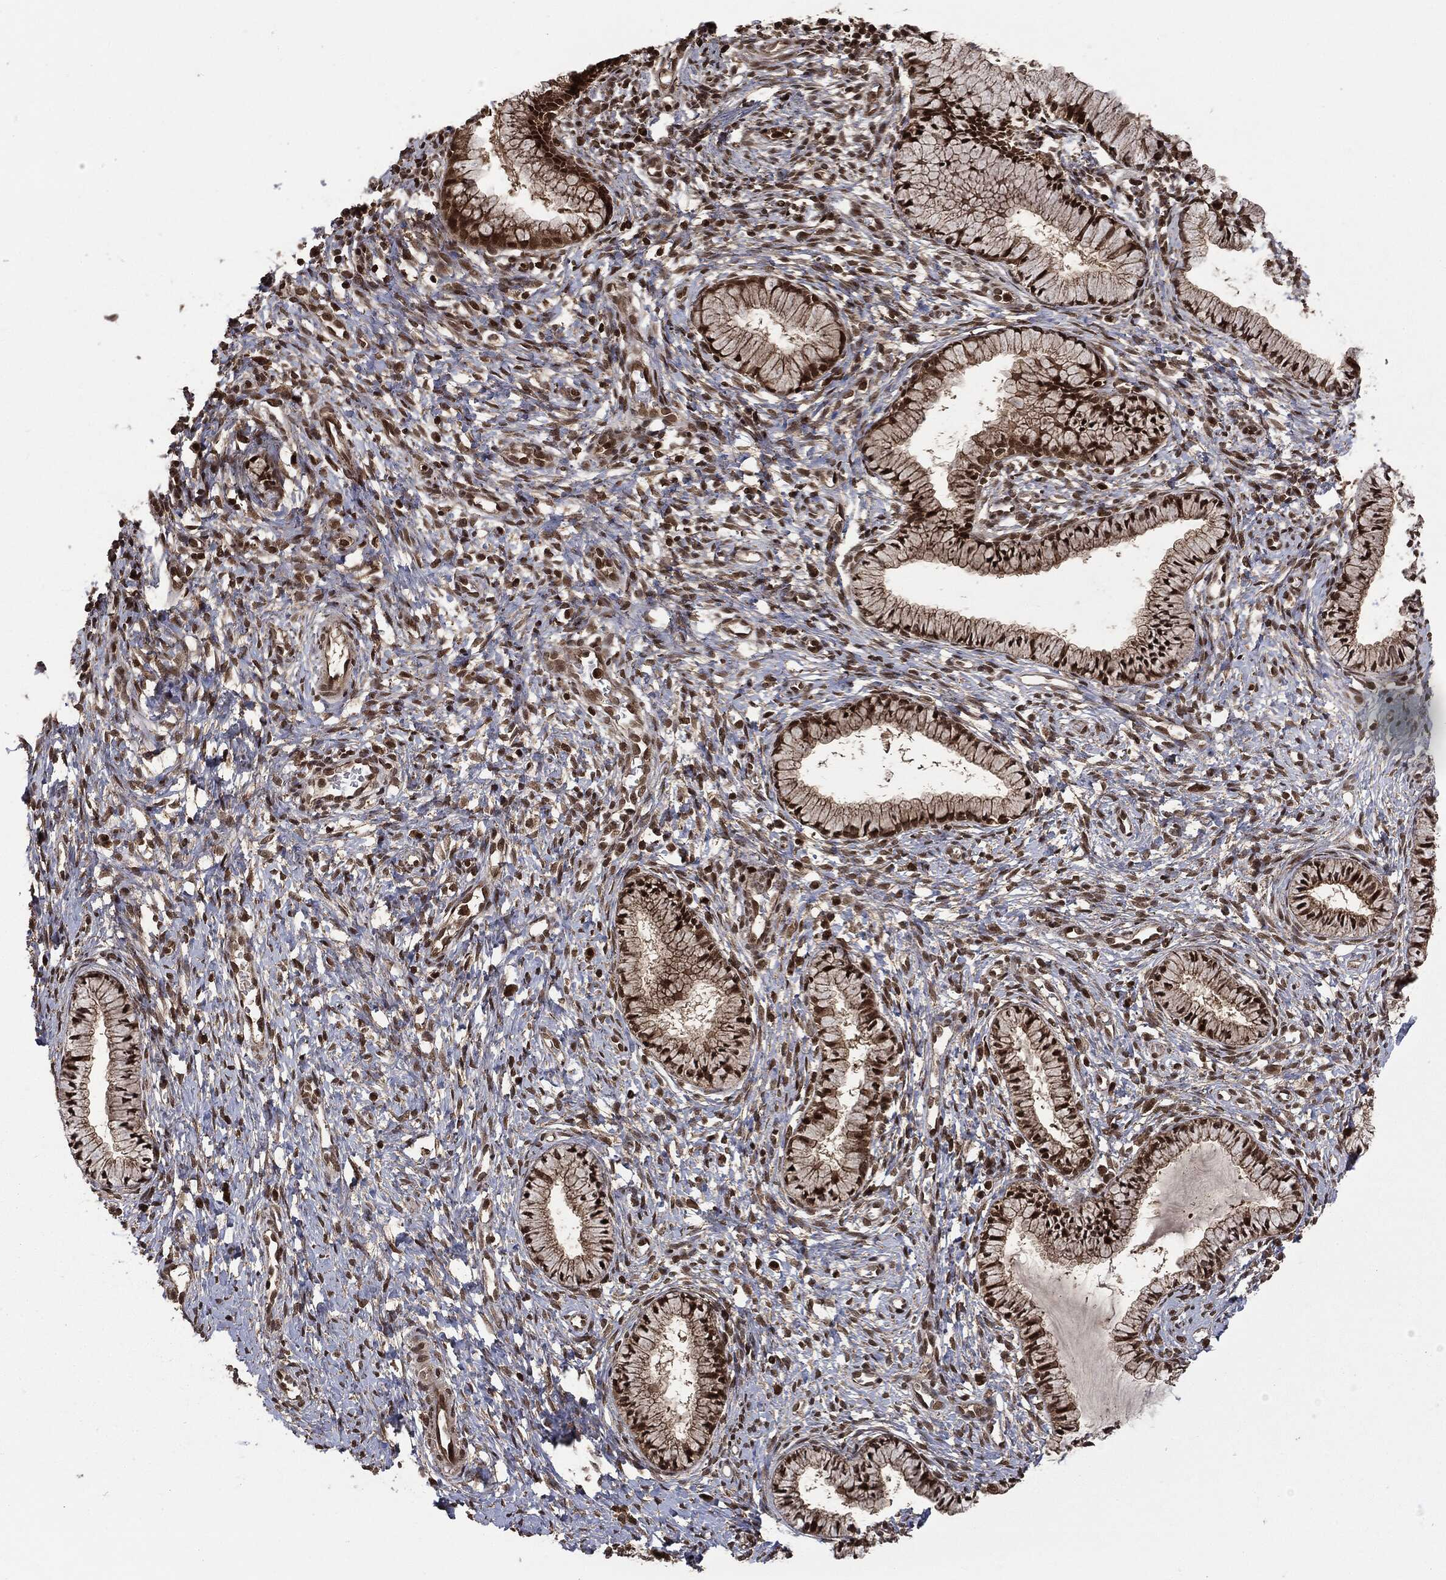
{"staining": {"intensity": "strong", "quantity": ">75%", "location": "nuclear"}, "tissue": "cervix", "cell_type": "Glandular cells", "image_type": "normal", "snomed": [{"axis": "morphology", "description": "Normal tissue, NOS"}, {"axis": "topography", "description": "Cervix"}], "caption": "Immunohistochemistry staining of normal cervix, which displays high levels of strong nuclear staining in approximately >75% of glandular cells indicating strong nuclear protein staining. The staining was performed using DAB (brown) for protein detection and nuclei were counterstained in hematoxylin (blue).", "gene": "CTDP1", "patient": {"sex": "female", "age": 39}}